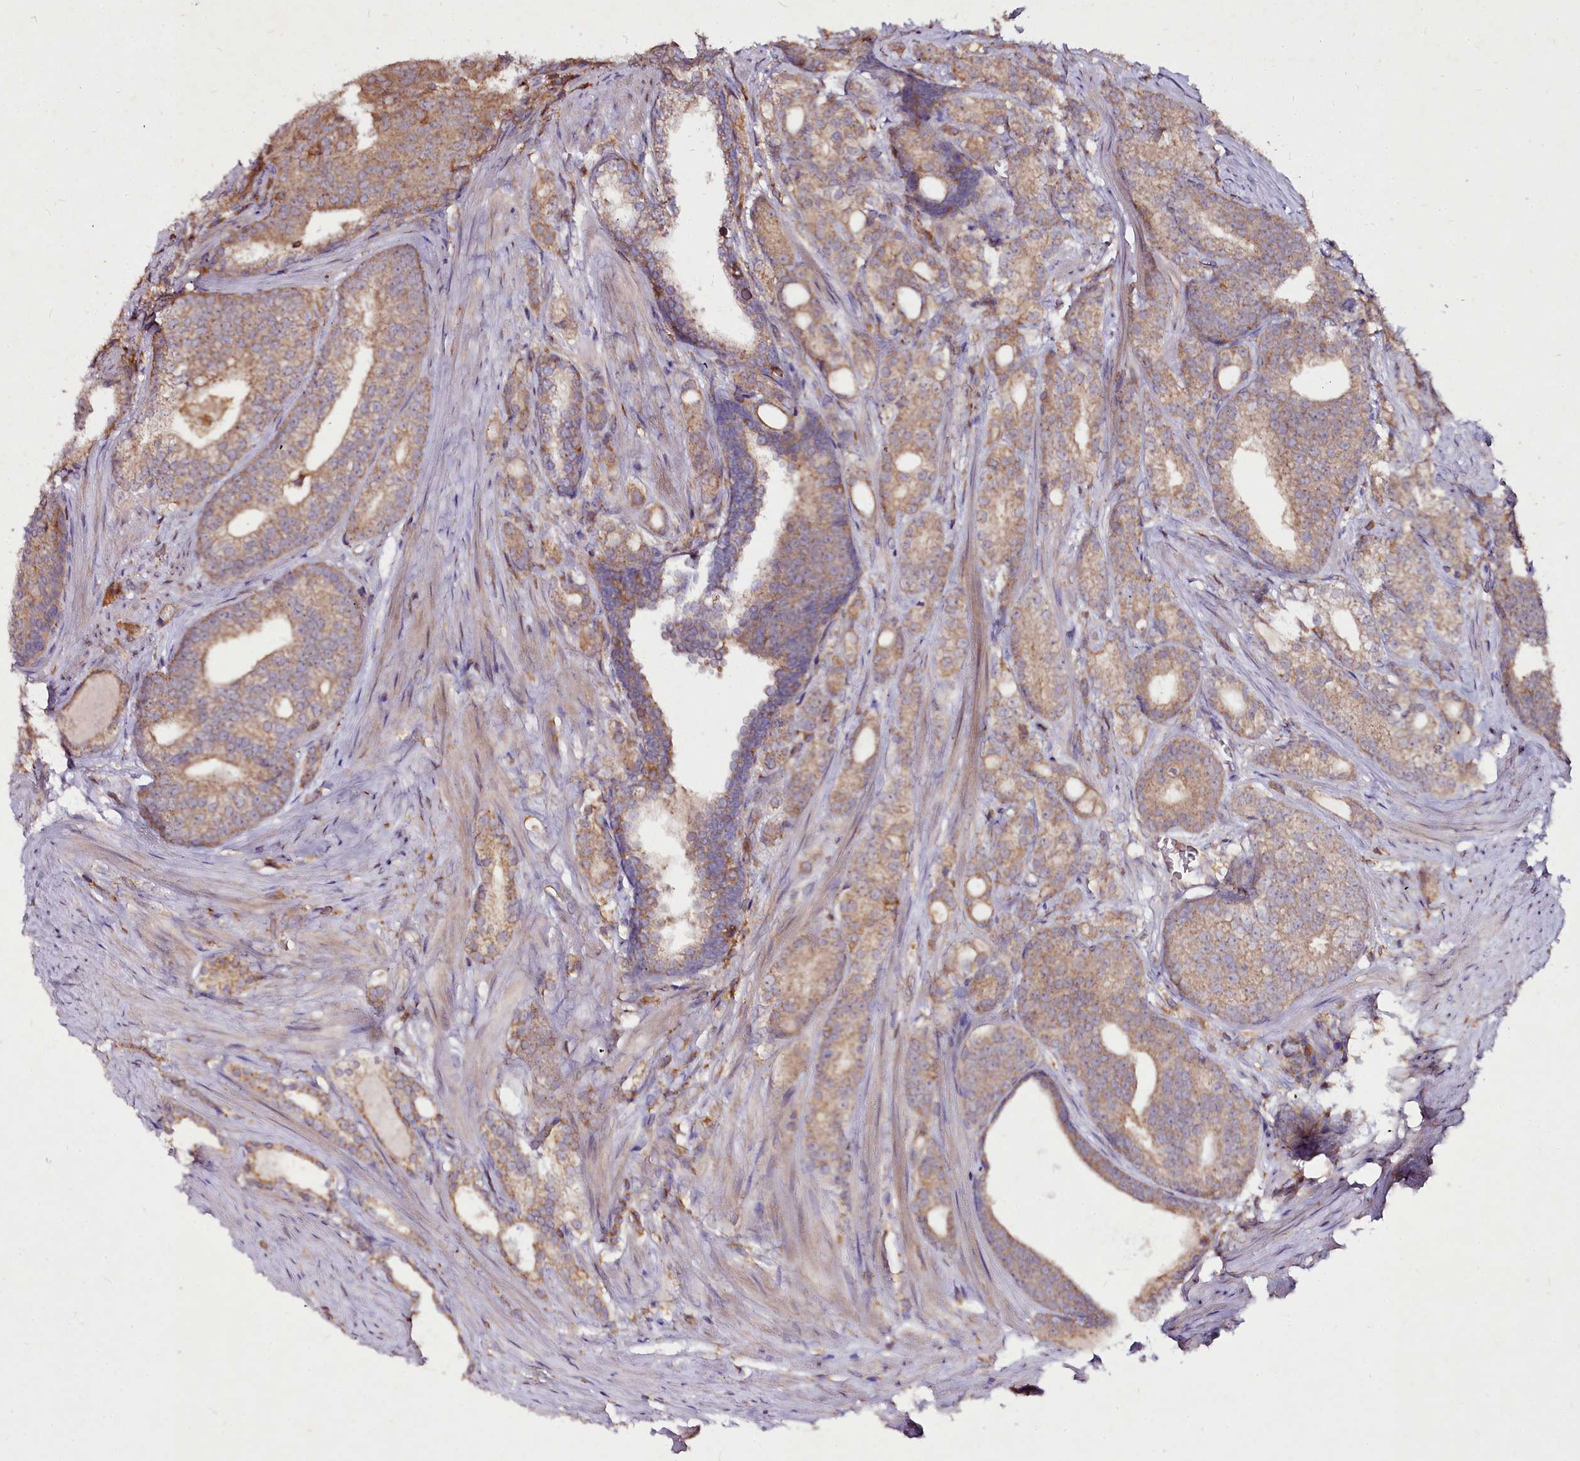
{"staining": {"intensity": "moderate", "quantity": "25%-75%", "location": "cytoplasmic/membranous"}, "tissue": "prostate cancer", "cell_type": "Tumor cells", "image_type": "cancer", "snomed": [{"axis": "morphology", "description": "Adenocarcinoma, Low grade"}, {"axis": "topography", "description": "Prostate"}], "caption": "High-power microscopy captured an IHC micrograph of prostate cancer (adenocarcinoma (low-grade)), revealing moderate cytoplasmic/membranous positivity in approximately 25%-75% of tumor cells.", "gene": "NCKAP1L", "patient": {"sex": "male", "age": 71}}